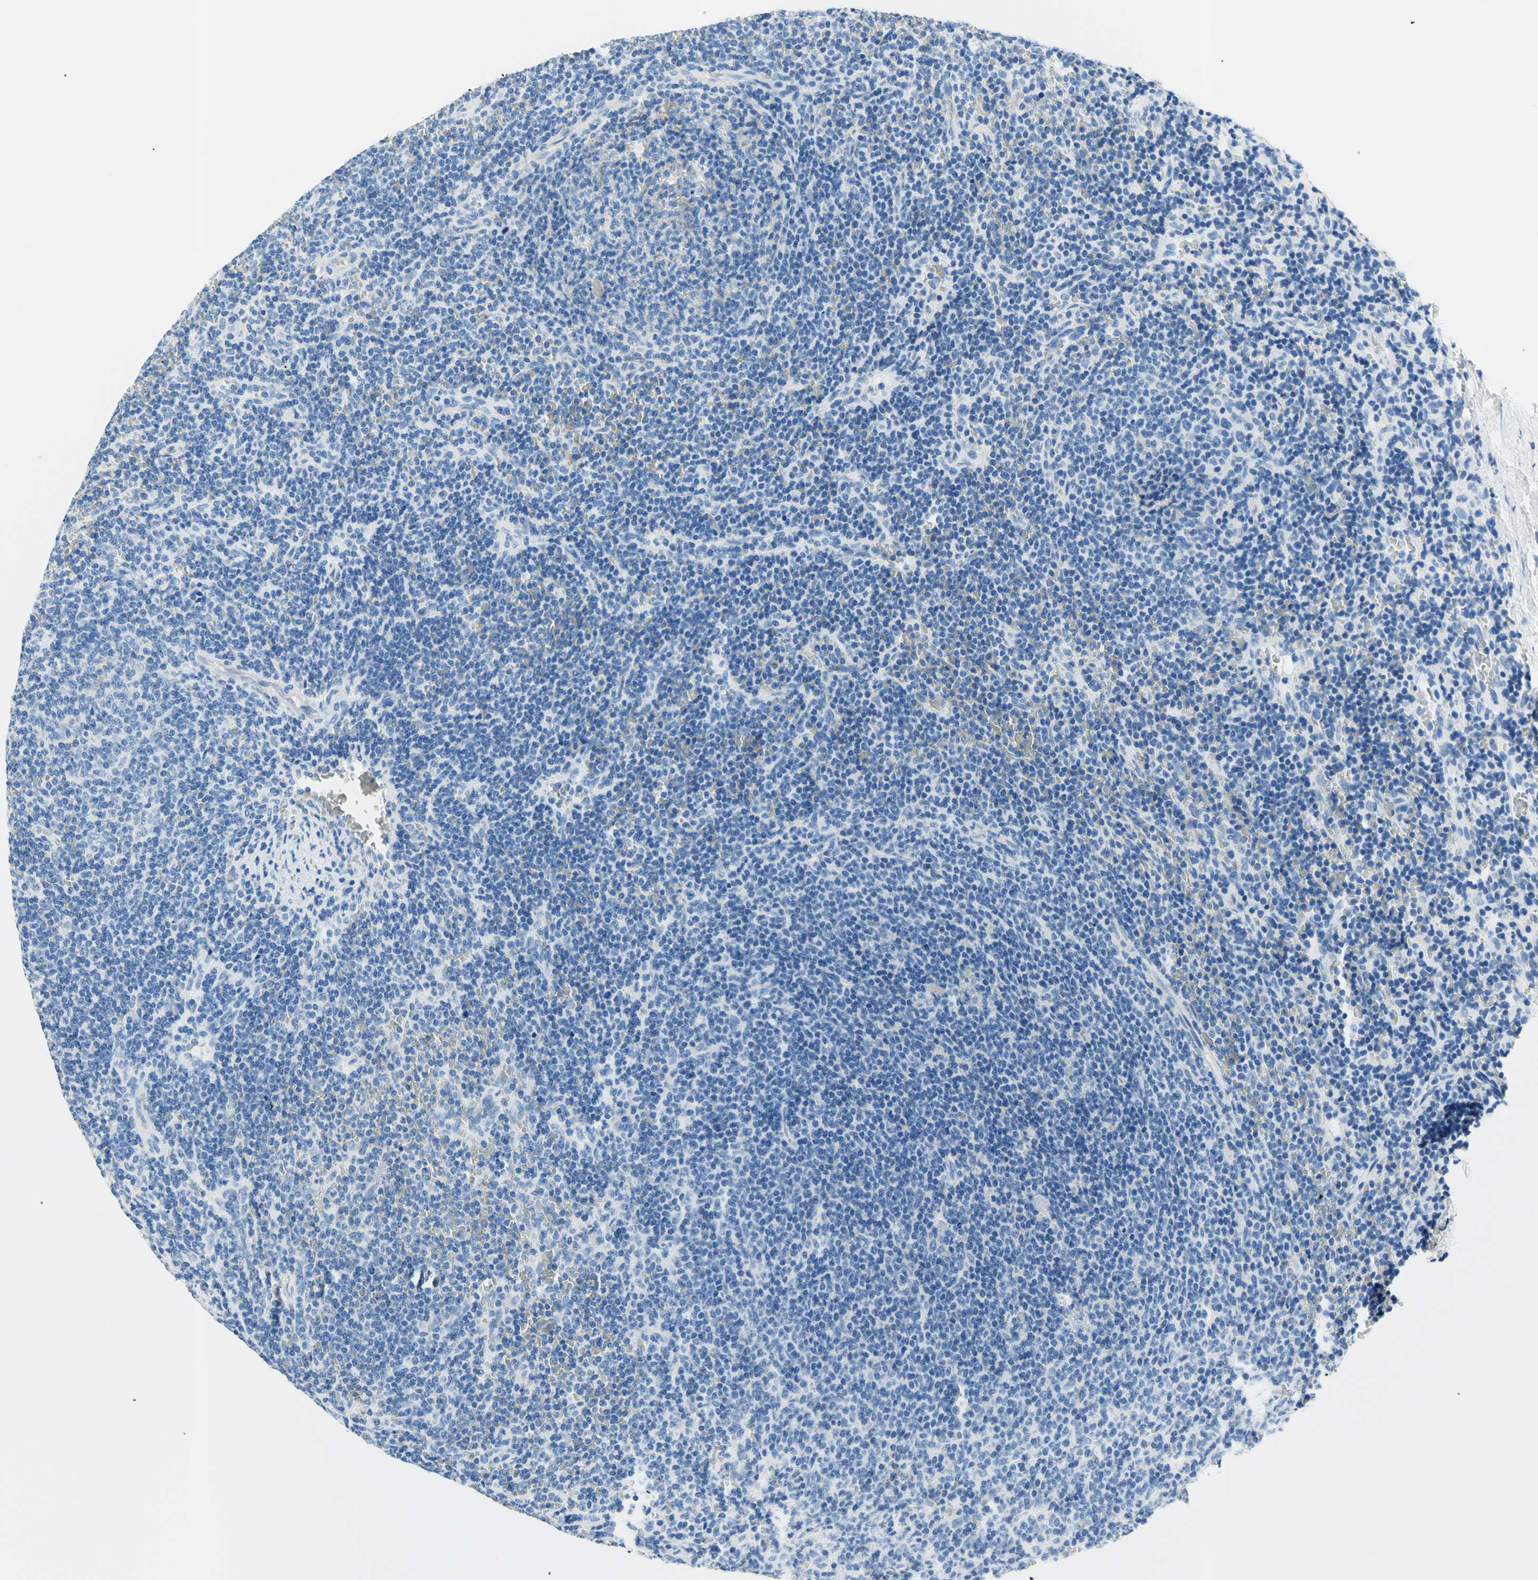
{"staining": {"intensity": "negative", "quantity": "none", "location": "none"}, "tissue": "lymphoma", "cell_type": "Tumor cells", "image_type": "cancer", "snomed": [{"axis": "morphology", "description": "Malignant lymphoma, non-Hodgkin's type, Low grade"}, {"axis": "topography", "description": "Spleen"}], "caption": "High power microscopy histopathology image of an IHC histopathology image of malignant lymphoma, non-Hodgkin's type (low-grade), revealing no significant expression in tumor cells.", "gene": "HPCA", "patient": {"sex": "female", "age": 50}}